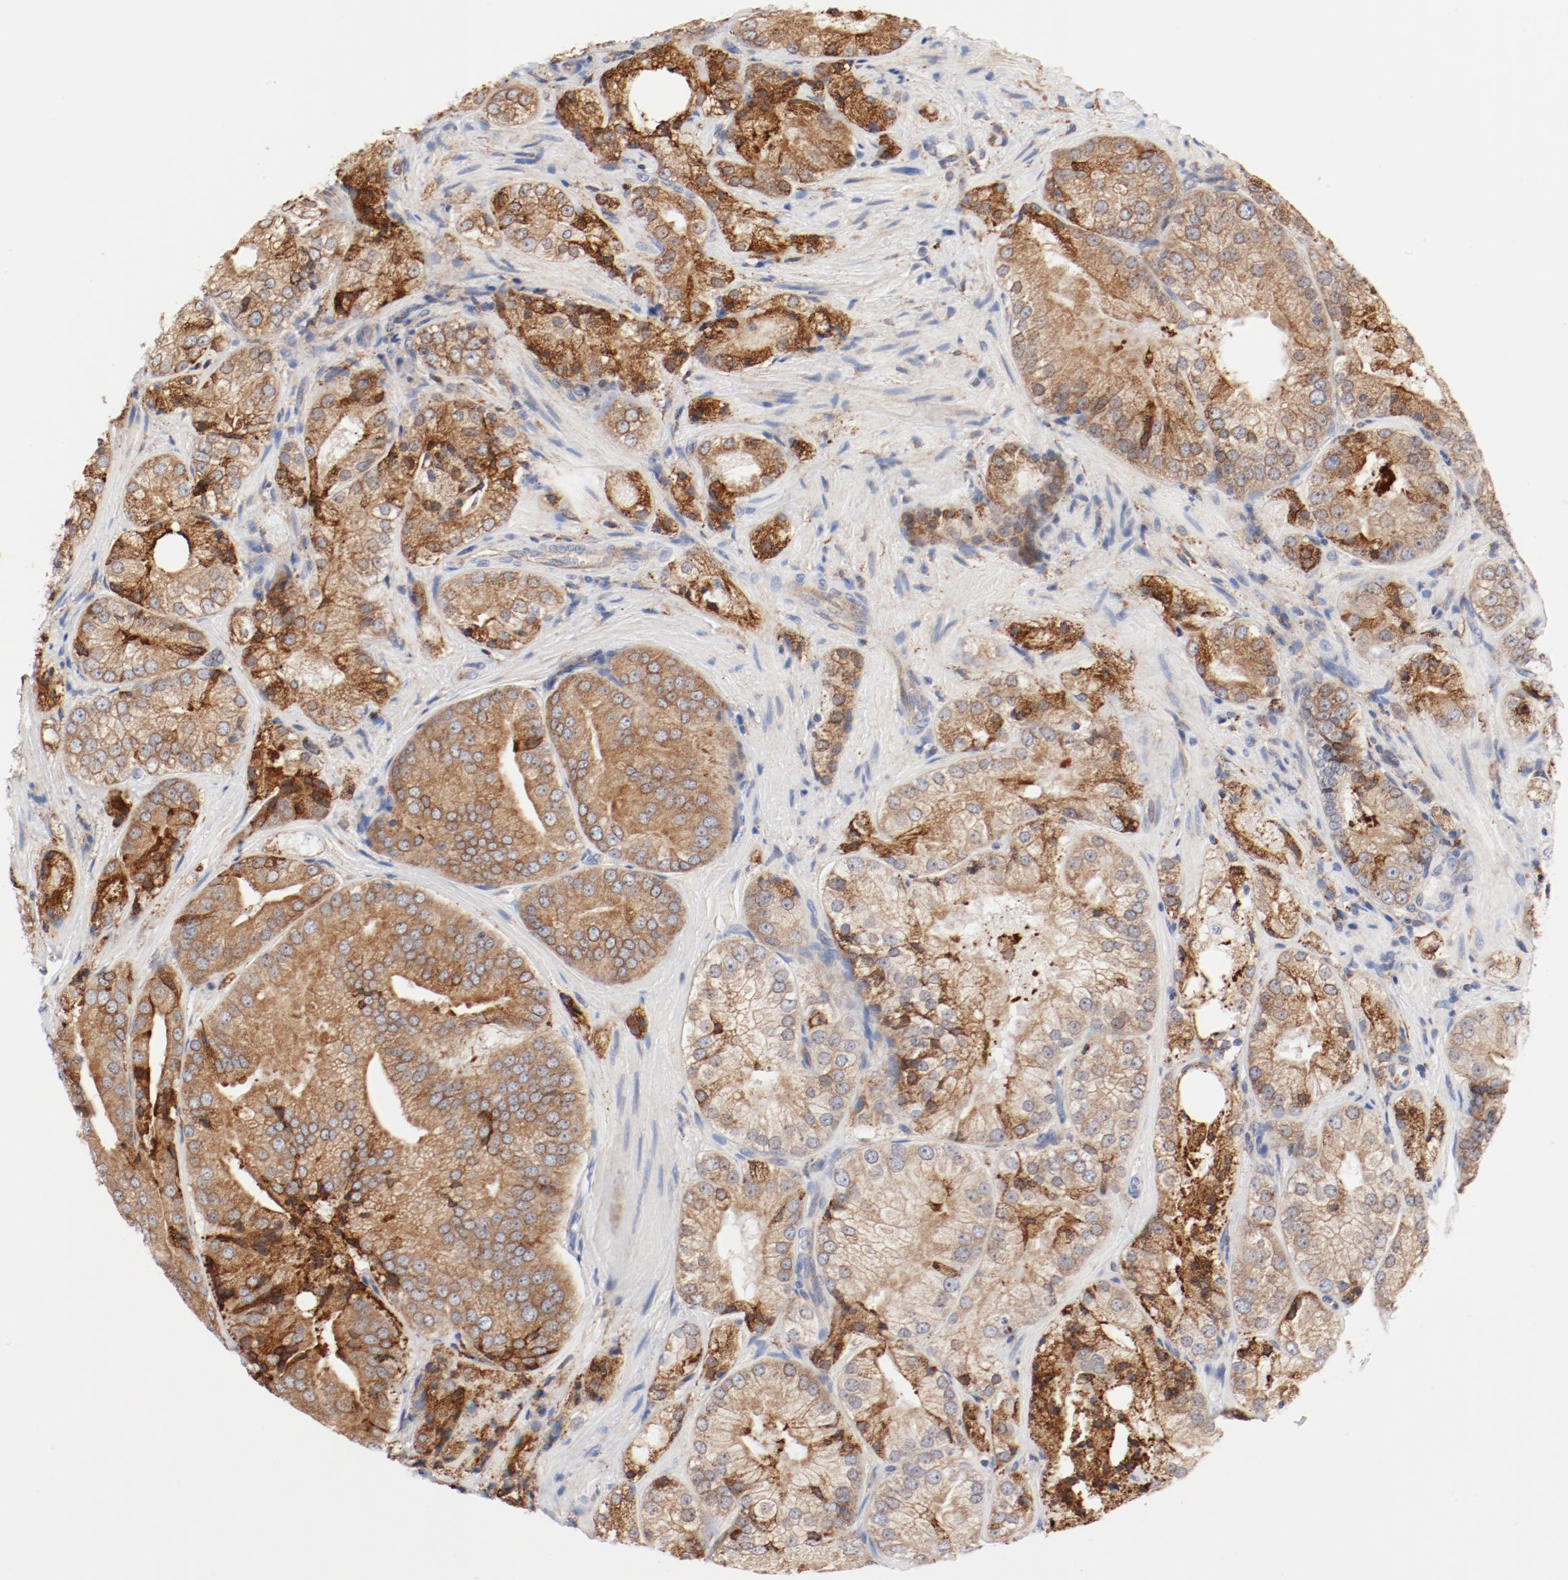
{"staining": {"intensity": "moderate", "quantity": "25%-75%", "location": "cytoplasmic/membranous"}, "tissue": "prostate cancer", "cell_type": "Tumor cells", "image_type": "cancer", "snomed": [{"axis": "morphology", "description": "Adenocarcinoma, Low grade"}, {"axis": "topography", "description": "Prostate"}], "caption": "DAB (3,3'-diaminobenzidine) immunohistochemical staining of human prostate cancer reveals moderate cytoplasmic/membranous protein positivity in approximately 25%-75% of tumor cells.", "gene": "PDPK1", "patient": {"sex": "male", "age": 60}}